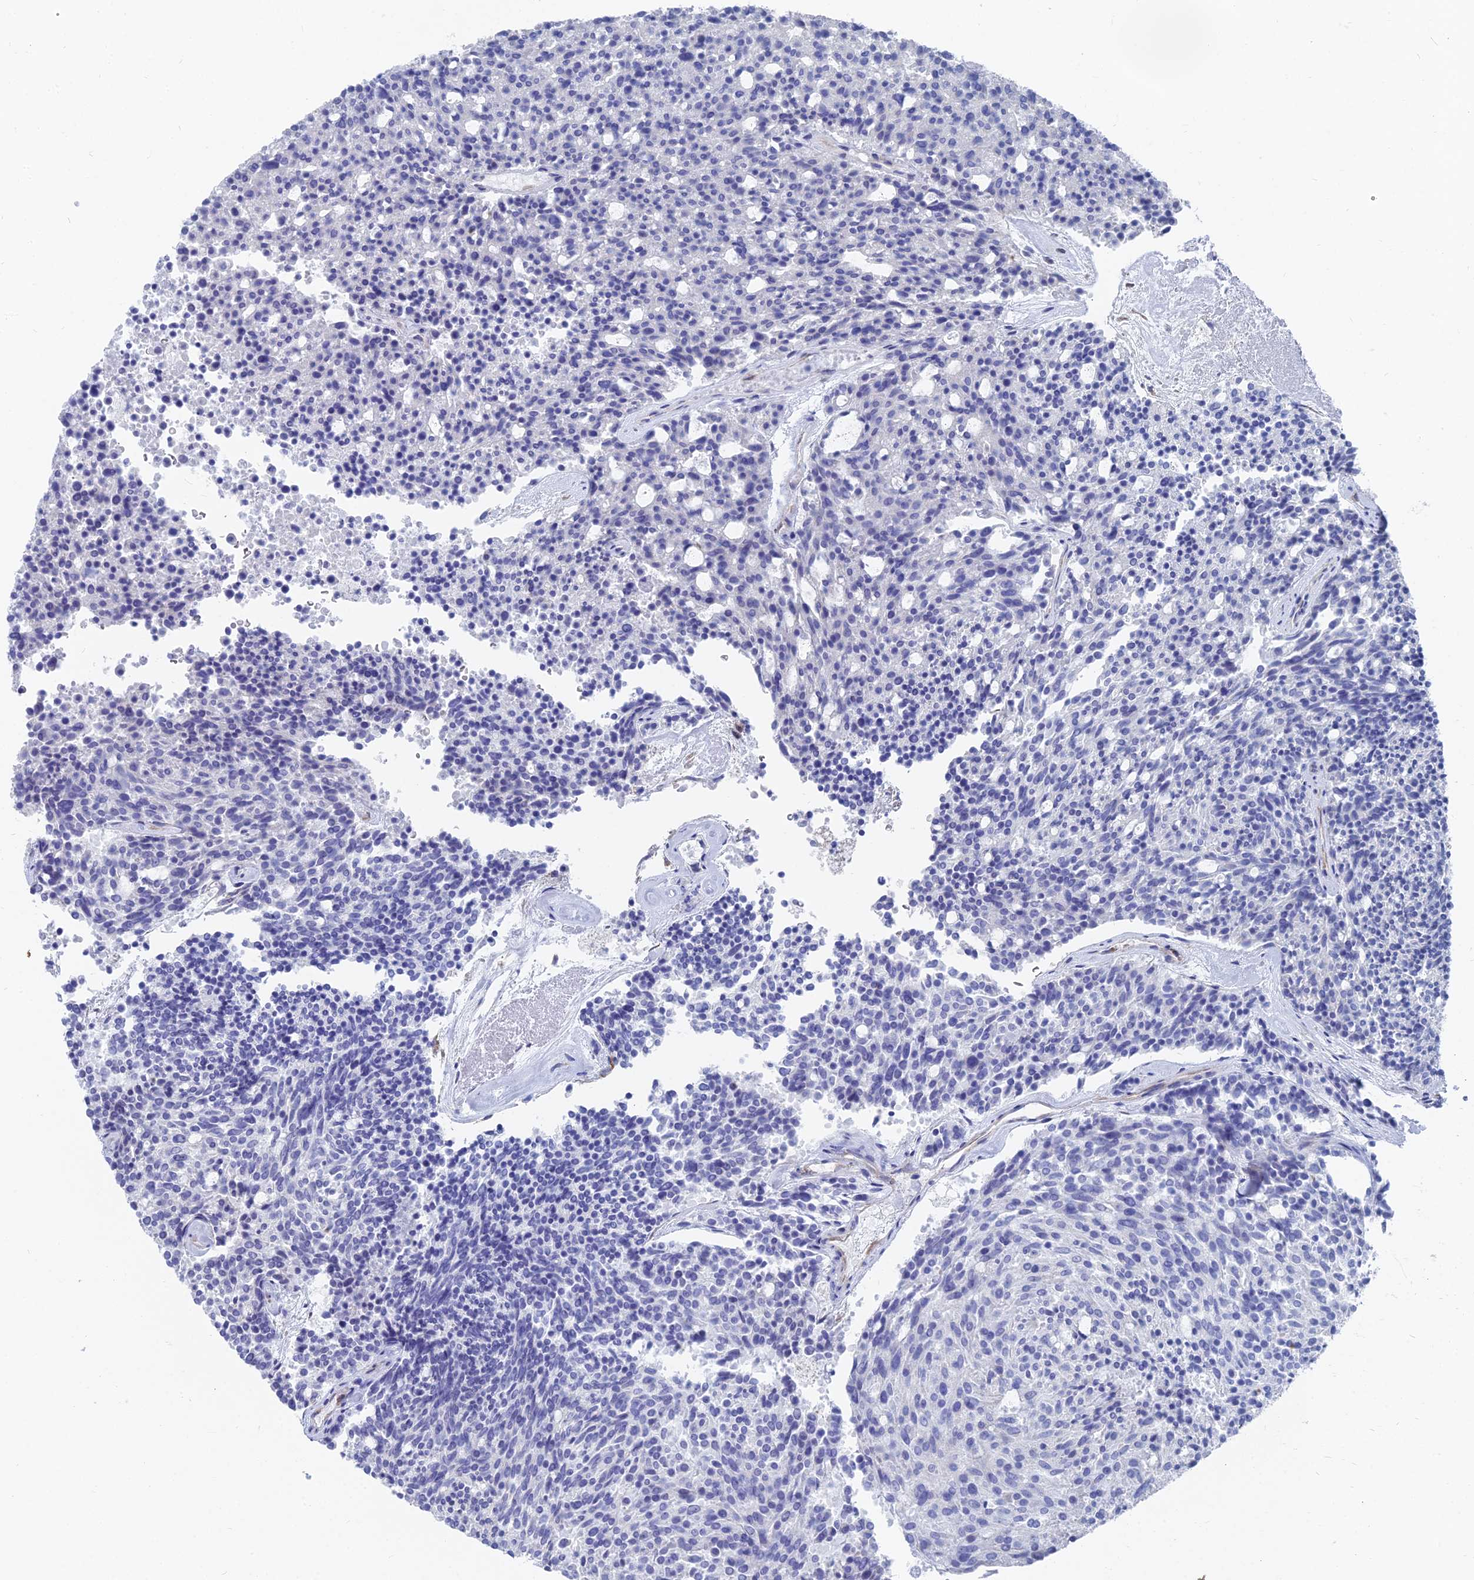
{"staining": {"intensity": "negative", "quantity": "none", "location": "none"}, "tissue": "carcinoid", "cell_type": "Tumor cells", "image_type": "cancer", "snomed": [{"axis": "morphology", "description": "Carcinoid, malignant, NOS"}, {"axis": "topography", "description": "Pancreas"}], "caption": "An immunohistochemistry micrograph of carcinoid is shown. There is no staining in tumor cells of carcinoid.", "gene": "TNNT3", "patient": {"sex": "female", "age": 54}}